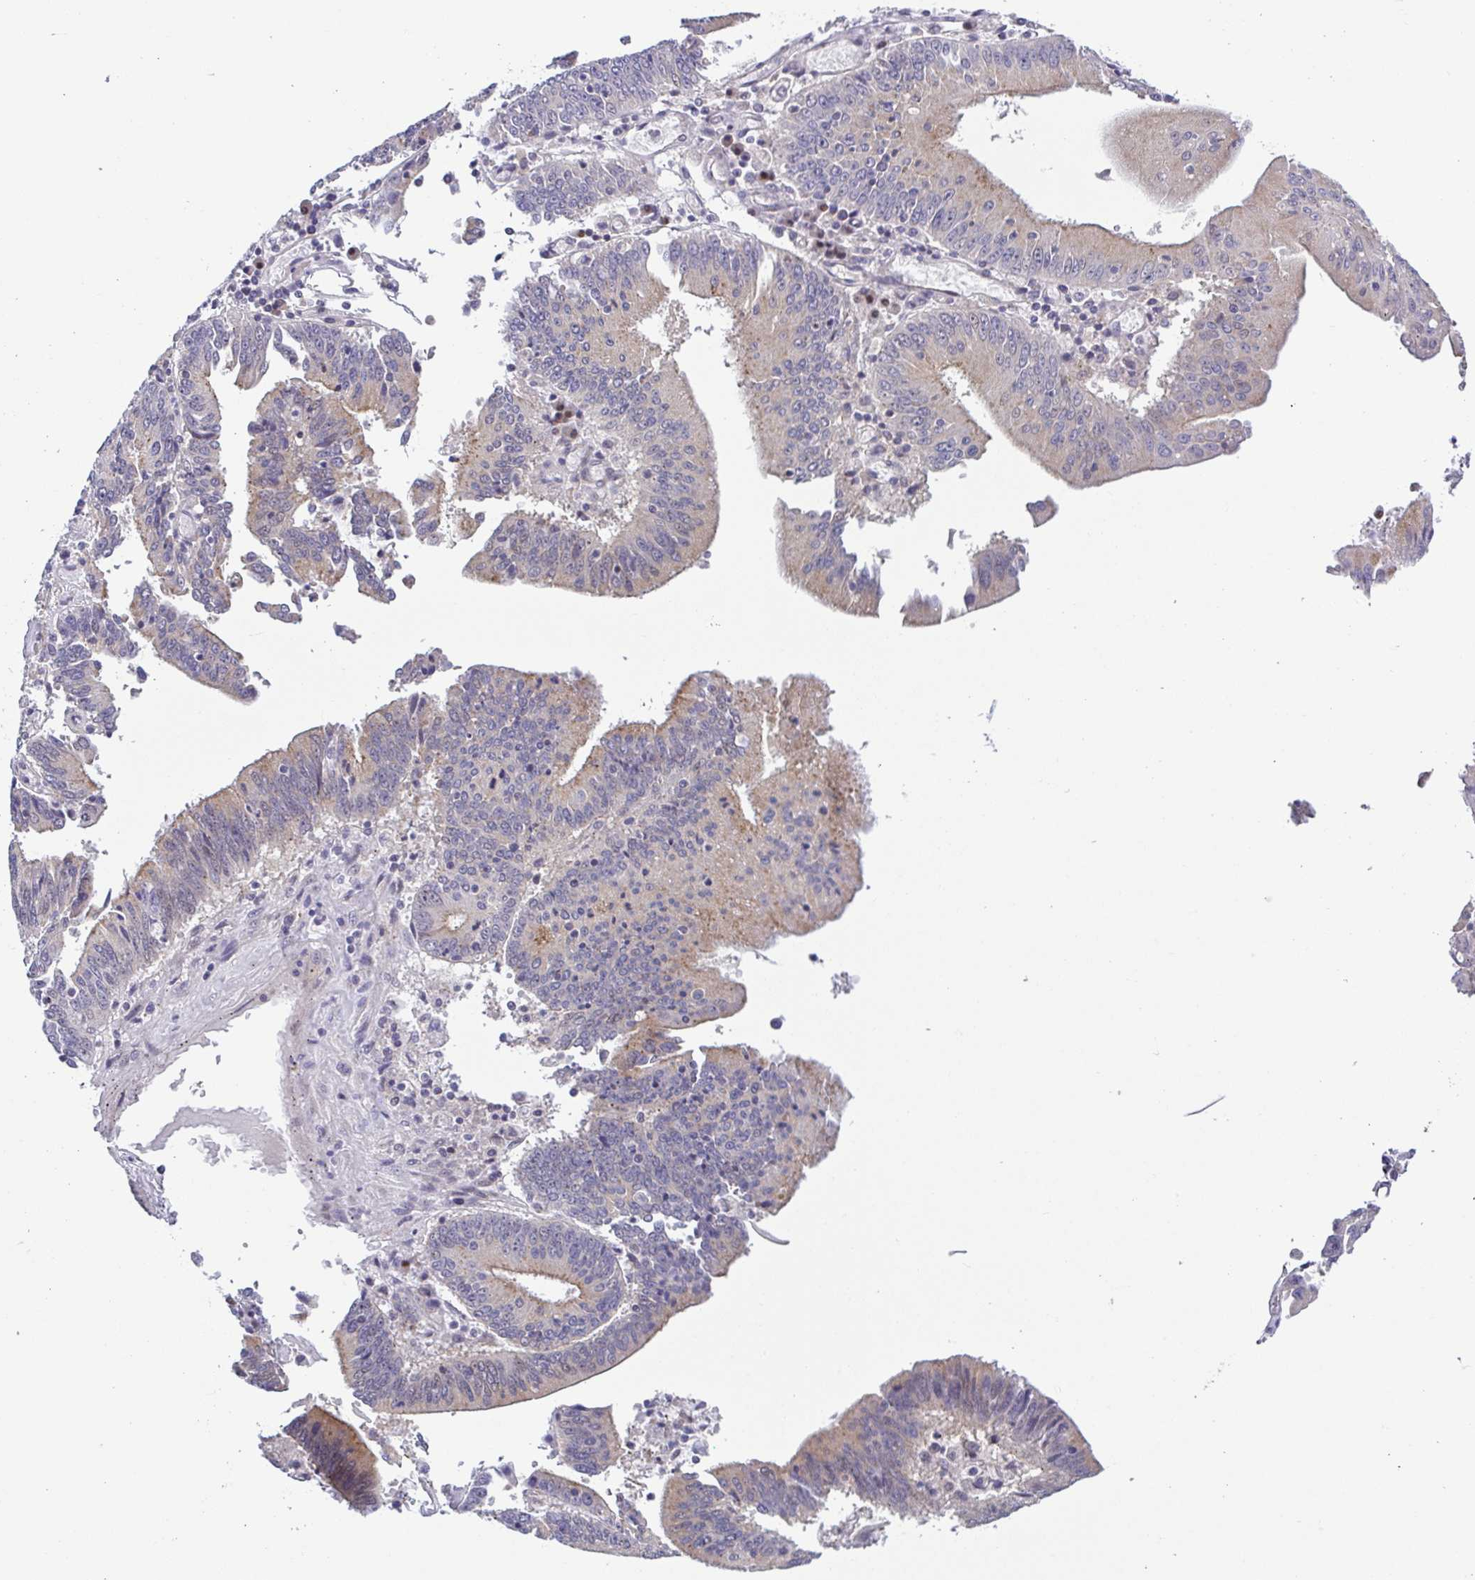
{"staining": {"intensity": "weak", "quantity": "<25%", "location": "cytoplasmic/membranous"}, "tissue": "stomach cancer", "cell_type": "Tumor cells", "image_type": "cancer", "snomed": [{"axis": "morphology", "description": "Adenocarcinoma, NOS"}, {"axis": "topography", "description": "Stomach, upper"}], "caption": "IHC of adenocarcinoma (stomach) displays no expression in tumor cells. (Immunohistochemistry (ihc), brightfield microscopy, high magnification).", "gene": "UBE2Q1", "patient": {"sex": "male", "age": 68}}